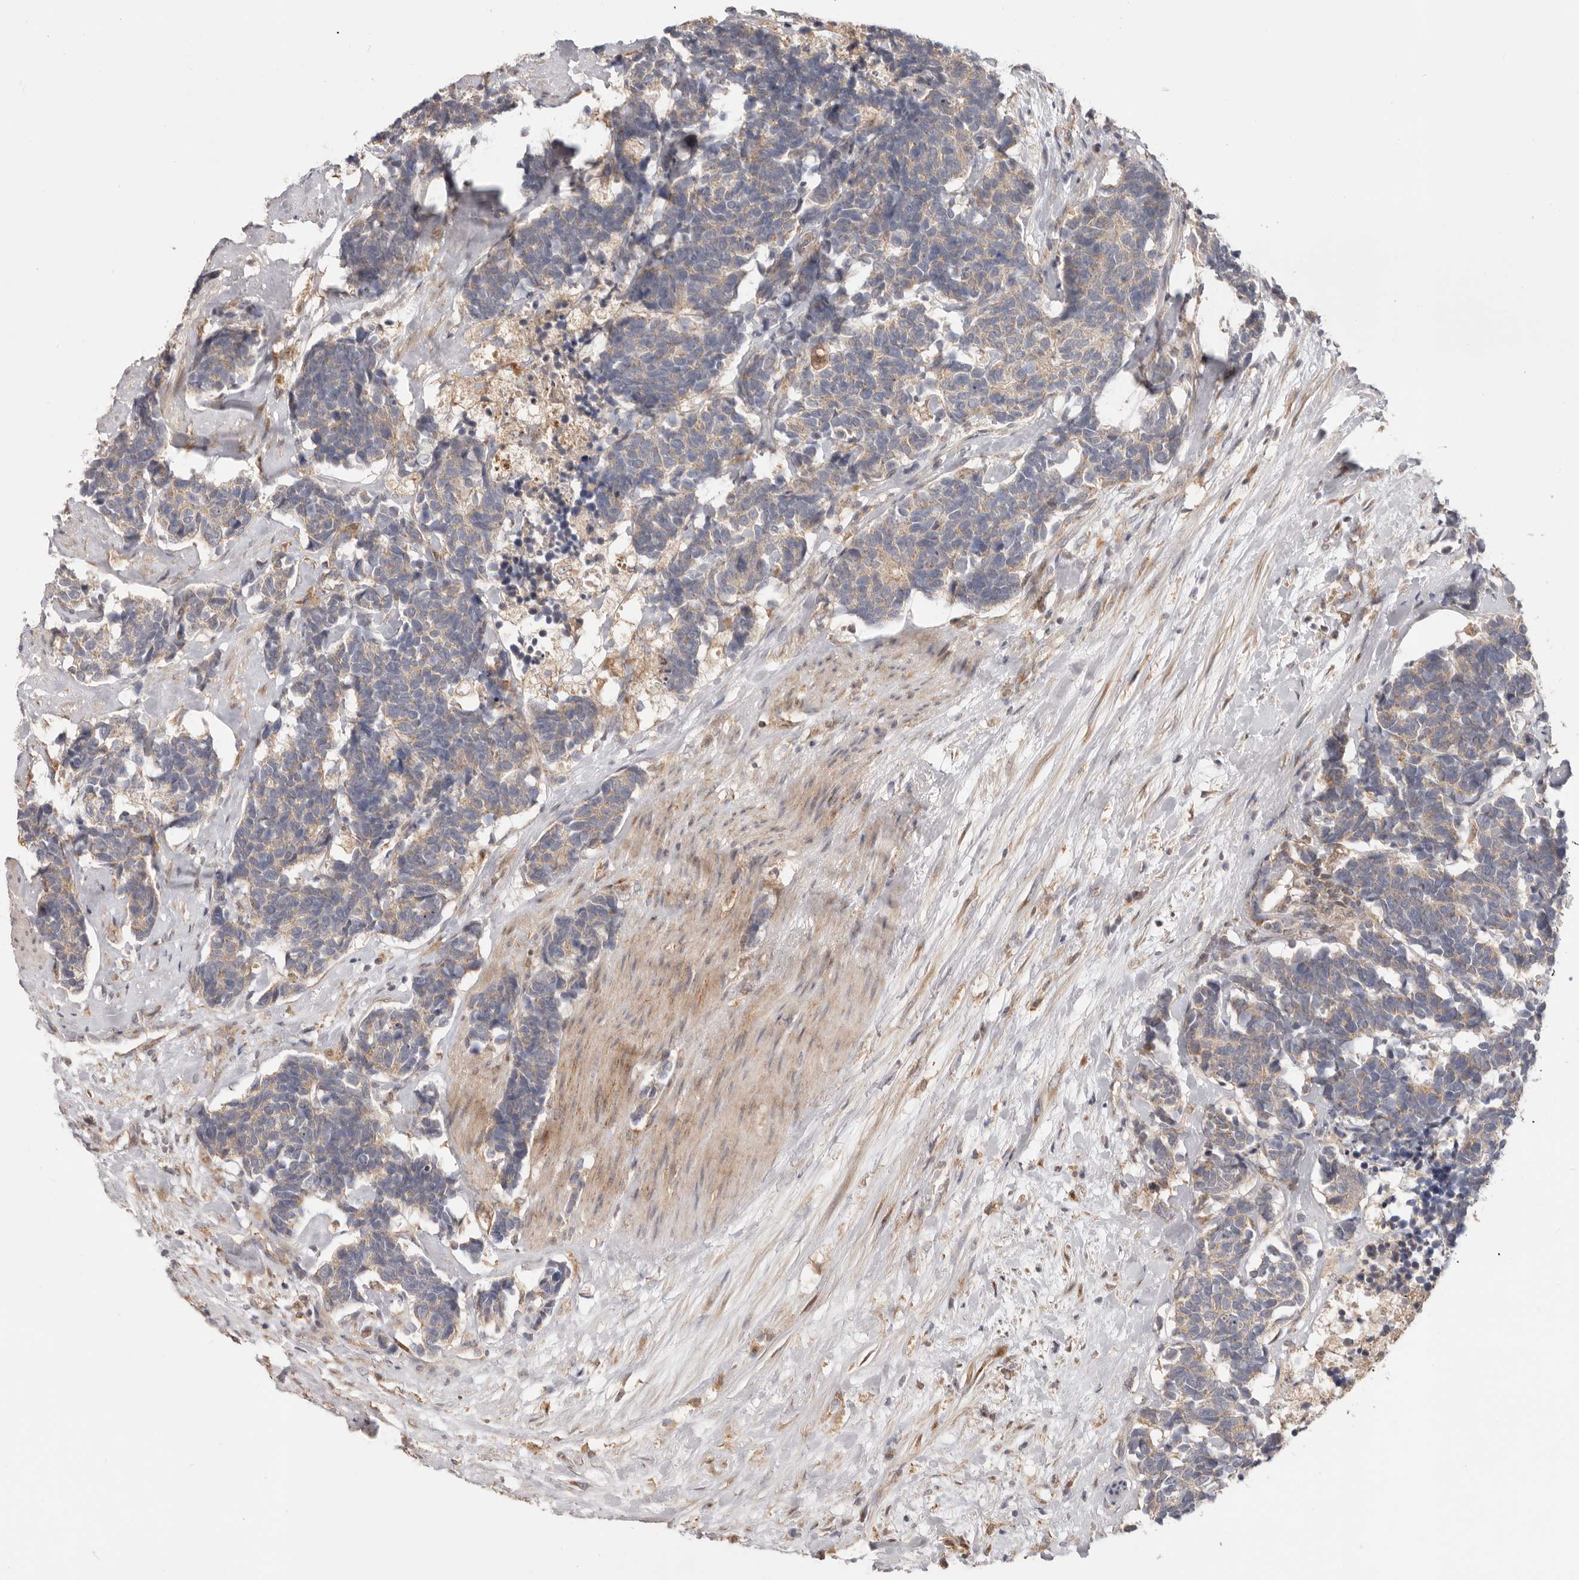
{"staining": {"intensity": "weak", "quantity": "25%-75%", "location": "cytoplasmic/membranous"}, "tissue": "carcinoid", "cell_type": "Tumor cells", "image_type": "cancer", "snomed": [{"axis": "morphology", "description": "Carcinoma, NOS"}, {"axis": "morphology", "description": "Carcinoid, malignant, NOS"}, {"axis": "topography", "description": "Urinary bladder"}], "caption": "Carcinoid stained with DAB (3,3'-diaminobenzidine) immunohistochemistry (IHC) displays low levels of weak cytoplasmic/membranous positivity in about 25%-75% of tumor cells.", "gene": "LRP6", "patient": {"sex": "male", "age": 57}}